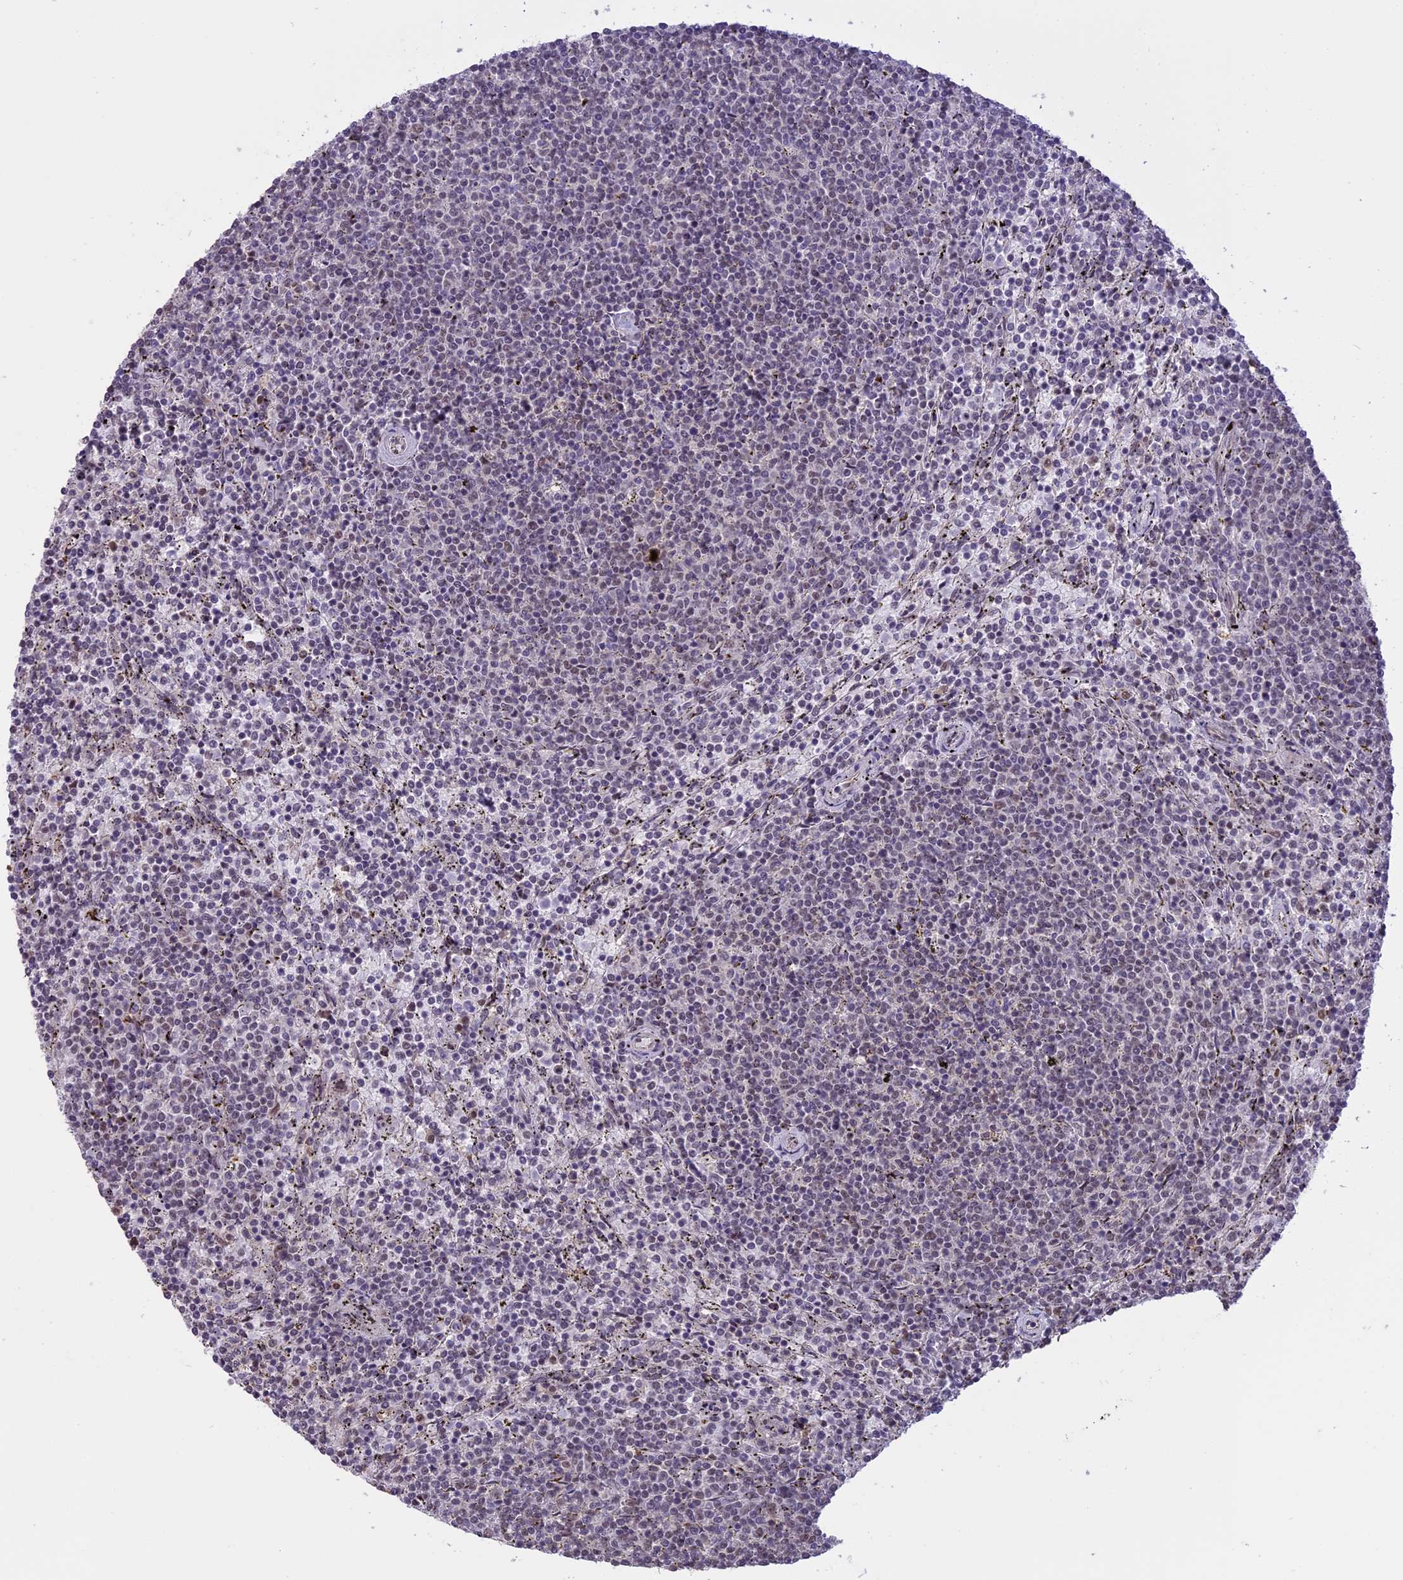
{"staining": {"intensity": "negative", "quantity": "none", "location": "none"}, "tissue": "lymphoma", "cell_type": "Tumor cells", "image_type": "cancer", "snomed": [{"axis": "morphology", "description": "Malignant lymphoma, non-Hodgkin's type, Low grade"}, {"axis": "topography", "description": "Spleen"}], "caption": "High power microscopy histopathology image of an immunohistochemistry micrograph of lymphoma, revealing no significant staining in tumor cells.", "gene": "TIGD7", "patient": {"sex": "female", "age": 50}}